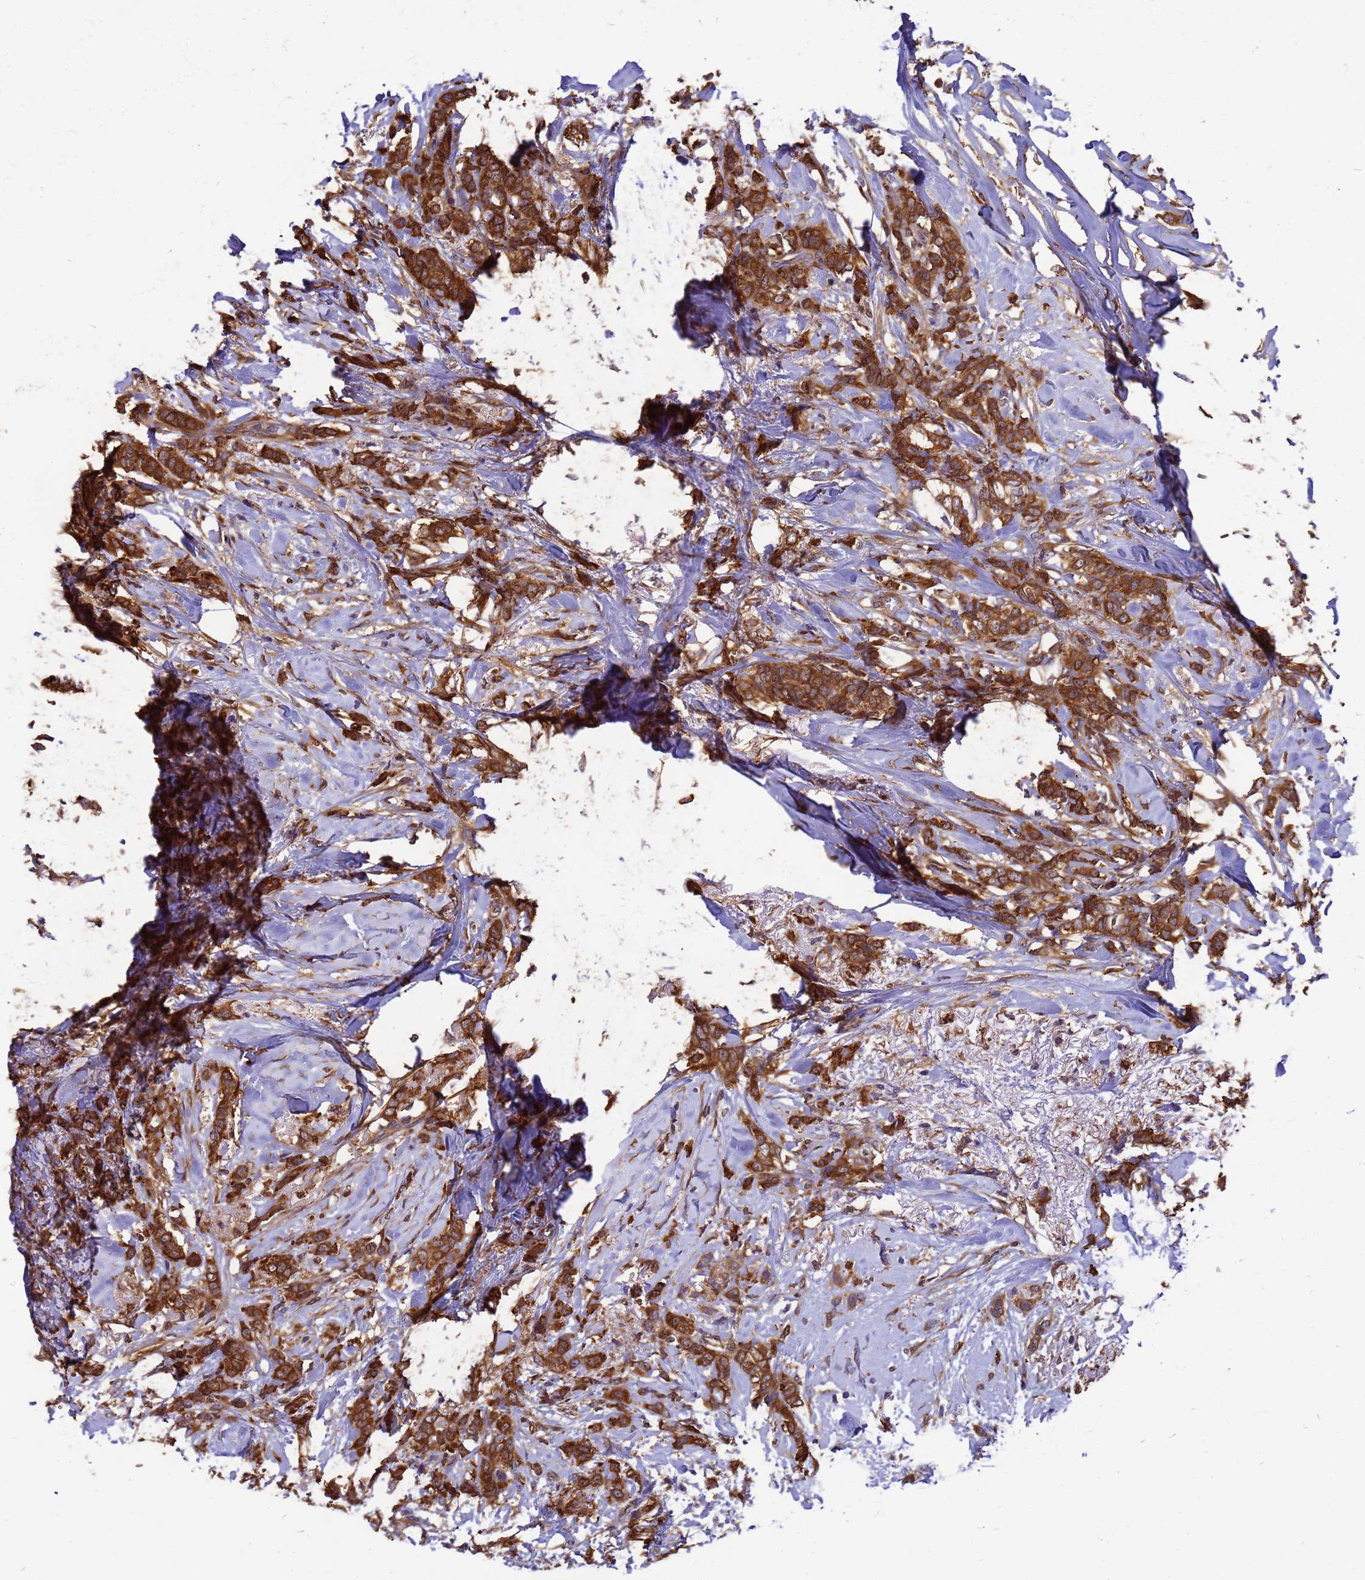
{"staining": {"intensity": "strong", "quantity": ">75%", "location": "cytoplasmic/membranous"}, "tissue": "breast cancer", "cell_type": "Tumor cells", "image_type": "cancer", "snomed": [{"axis": "morphology", "description": "Duct carcinoma"}, {"axis": "topography", "description": "Breast"}], "caption": "Protein expression analysis of human infiltrating ductal carcinoma (breast) reveals strong cytoplasmic/membranous positivity in approximately >75% of tumor cells.", "gene": "GID4", "patient": {"sex": "female", "age": 72}}